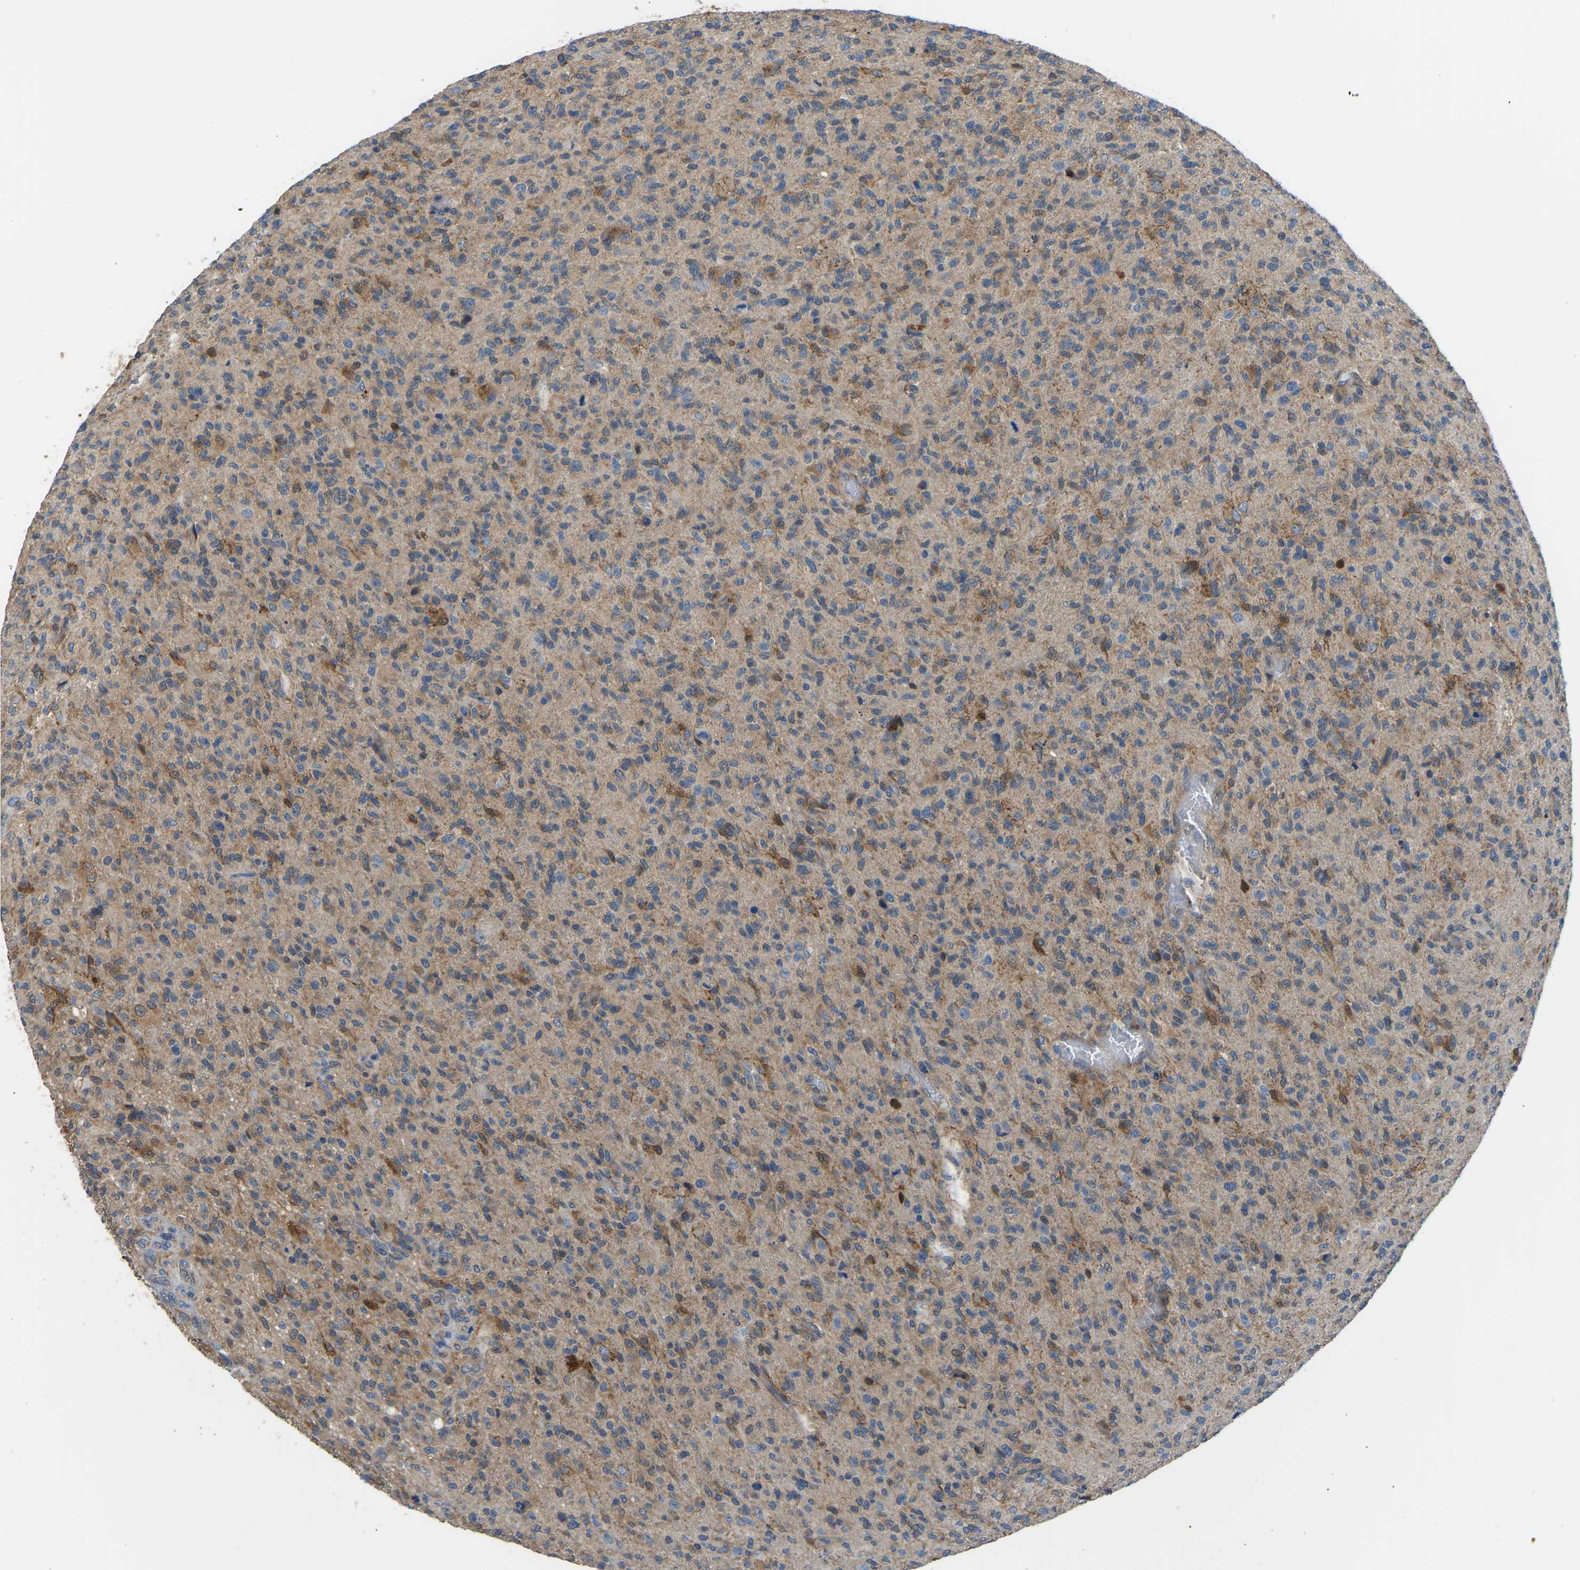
{"staining": {"intensity": "moderate", "quantity": ">75%", "location": "cytoplasmic/membranous"}, "tissue": "glioma", "cell_type": "Tumor cells", "image_type": "cancer", "snomed": [{"axis": "morphology", "description": "Glioma, malignant, High grade"}, {"axis": "topography", "description": "Brain"}], "caption": "About >75% of tumor cells in human malignant high-grade glioma display moderate cytoplasmic/membranous protein staining as visualized by brown immunohistochemical staining.", "gene": "RBP1", "patient": {"sex": "male", "age": 71}}